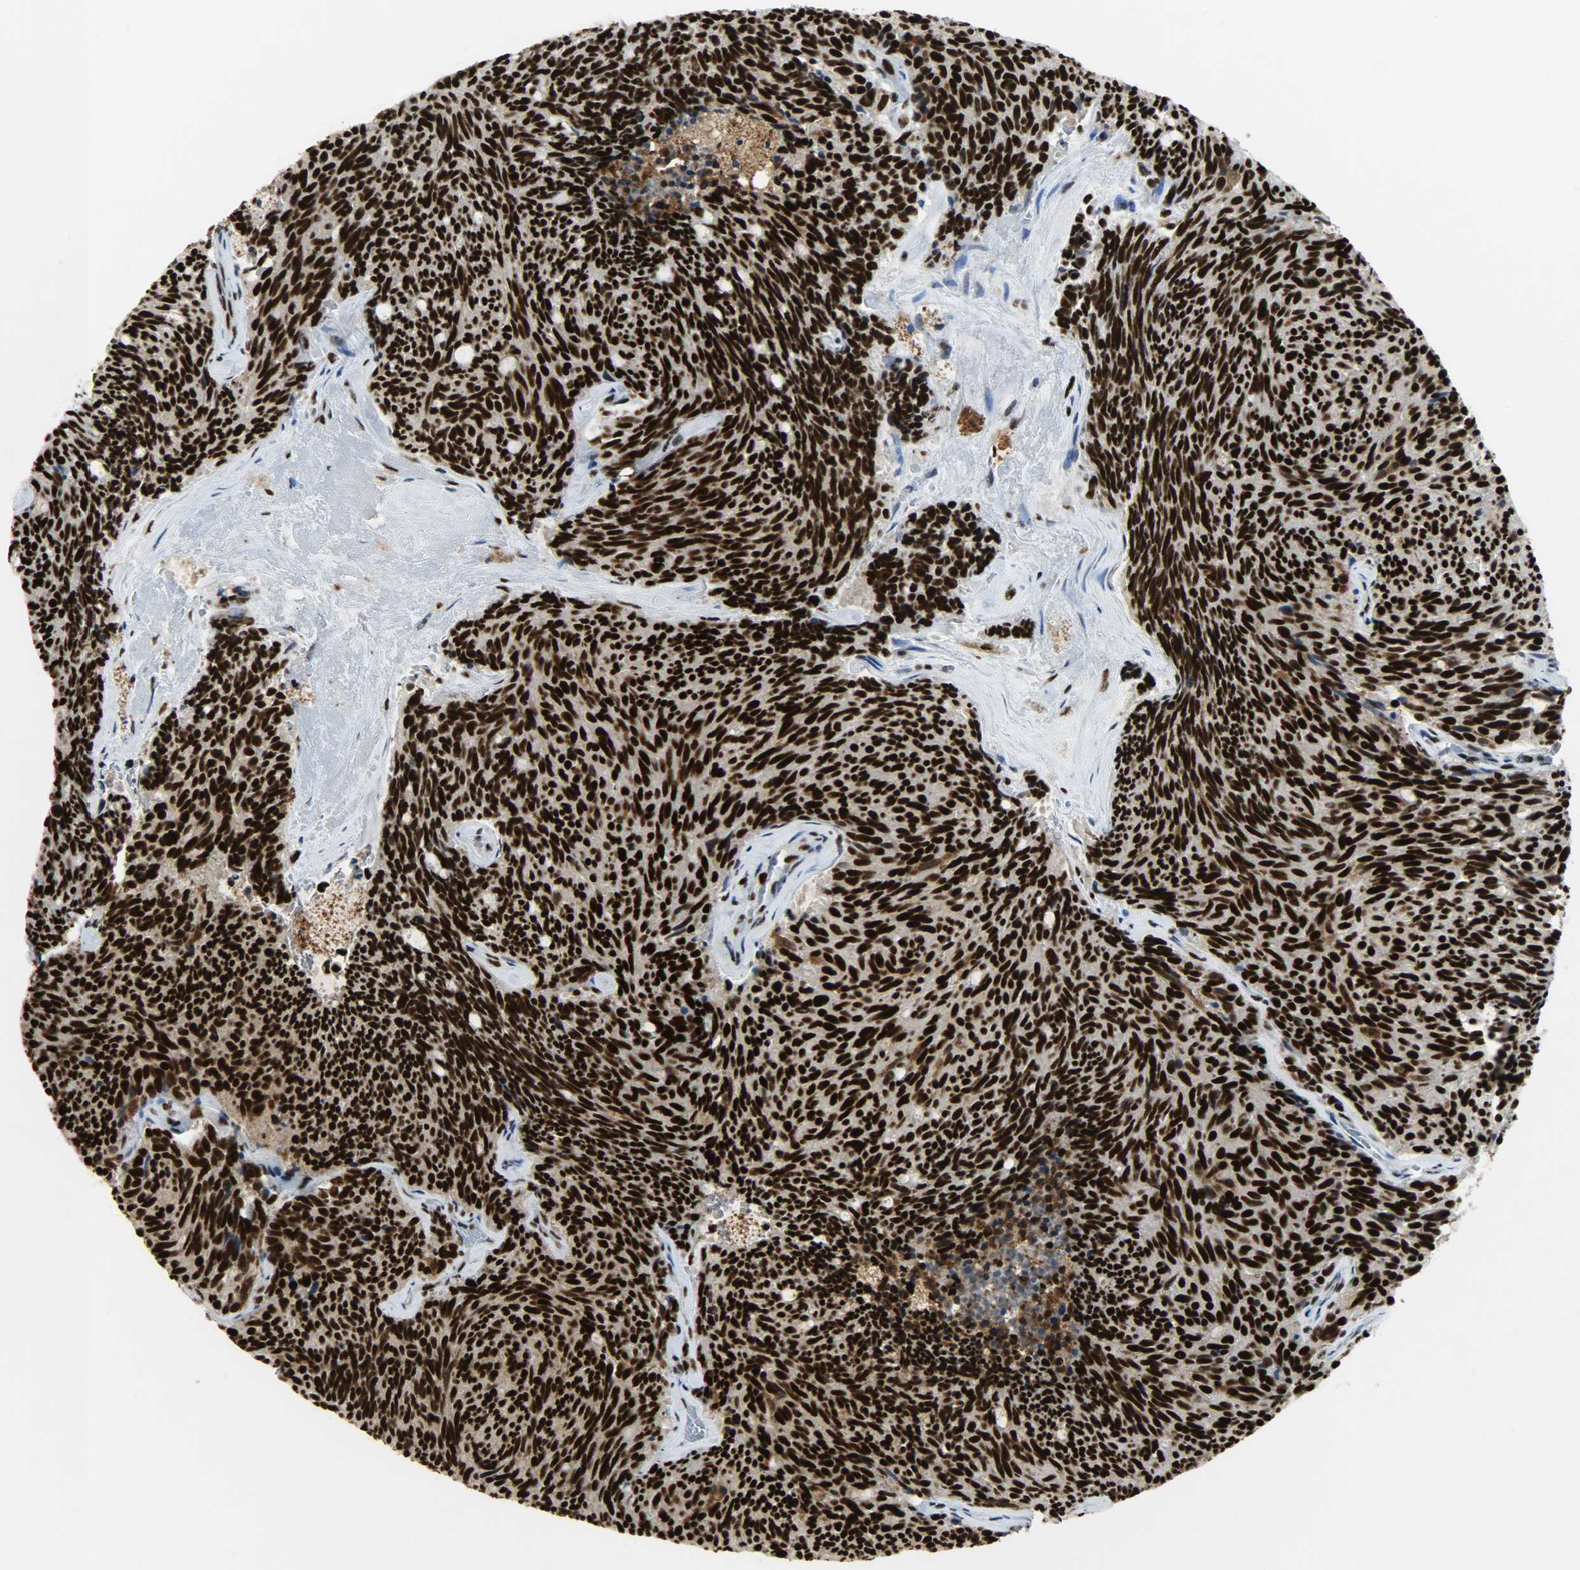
{"staining": {"intensity": "strong", "quantity": ">75%", "location": "nuclear"}, "tissue": "carcinoid", "cell_type": "Tumor cells", "image_type": "cancer", "snomed": [{"axis": "morphology", "description": "Carcinoid, malignant, NOS"}, {"axis": "topography", "description": "Pancreas"}], "caption": "Strong nuclear positivity is appreciated in about >75% of tumor cells in carcinoid (malignant).", "gene": "SSB", "patient": {"sex": "female", "age": 54}}